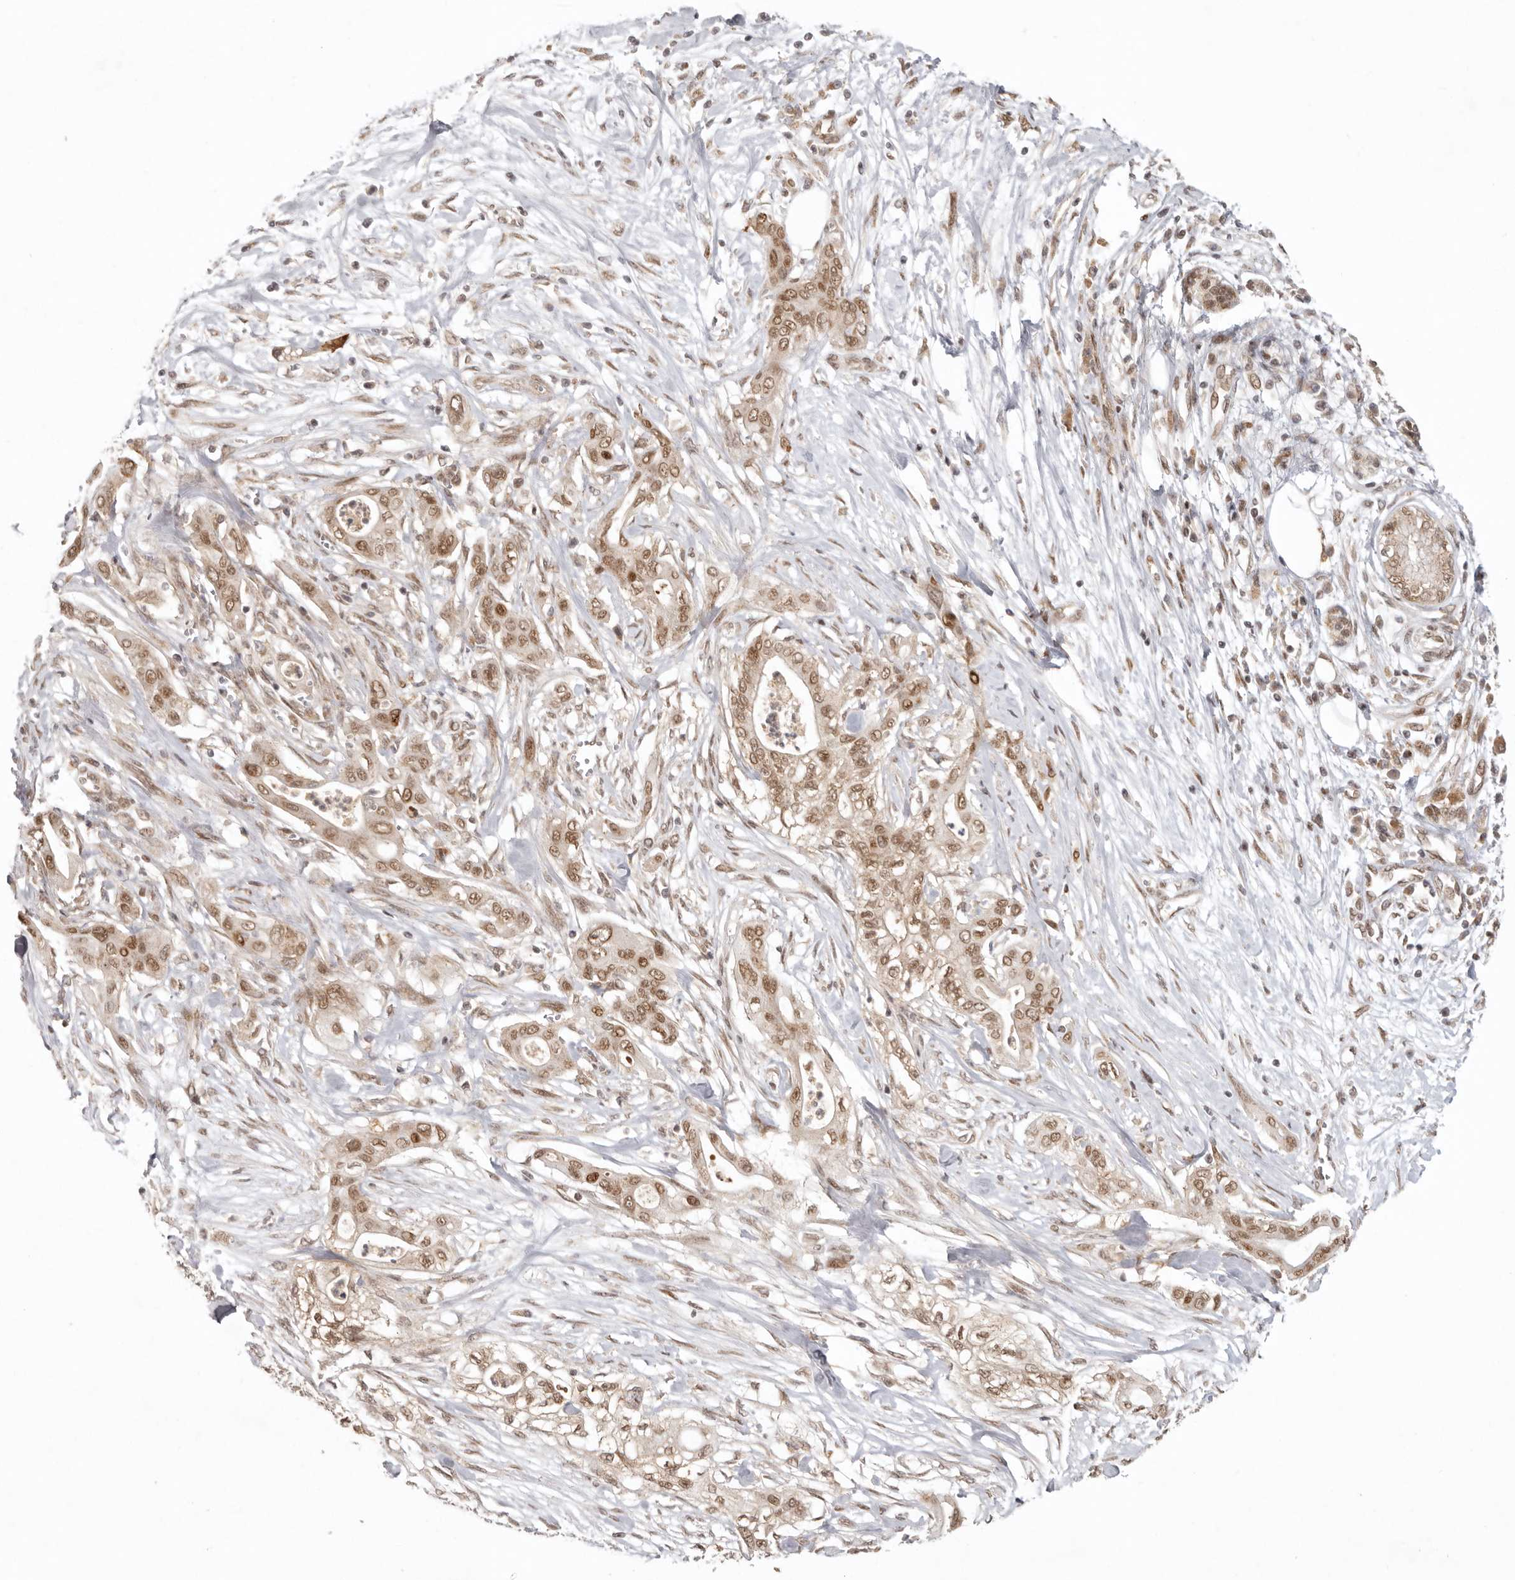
{"staining": {"intensity": "moderate", "quantity": ">75%", "location": "nuclear"}, "tissue": "pancreatic cancer", "cell_type": "Tumor cells", "image_type": "cancer", "snomed": [{"axis": "morphology", "description": "Adenocarcinoma, NOS"}, {"axis": "topography", "description": "Pancreas"}], "caption": "Immunohistochemistry (IHC) staining of pancreatic adenocarcinoma, which displays medium levels of moderate nuclear positivity in about >75% of tumor cells indicating moderate nuclear protein positivity. The staining was performed using DAB (3,3'-diaminobenzidine) (brown) for protein detection and nuclei were counterstained in hematoxylin (blue).", "gene": "LRRC75A", "patient": {"sex": "male", "age": 58}}